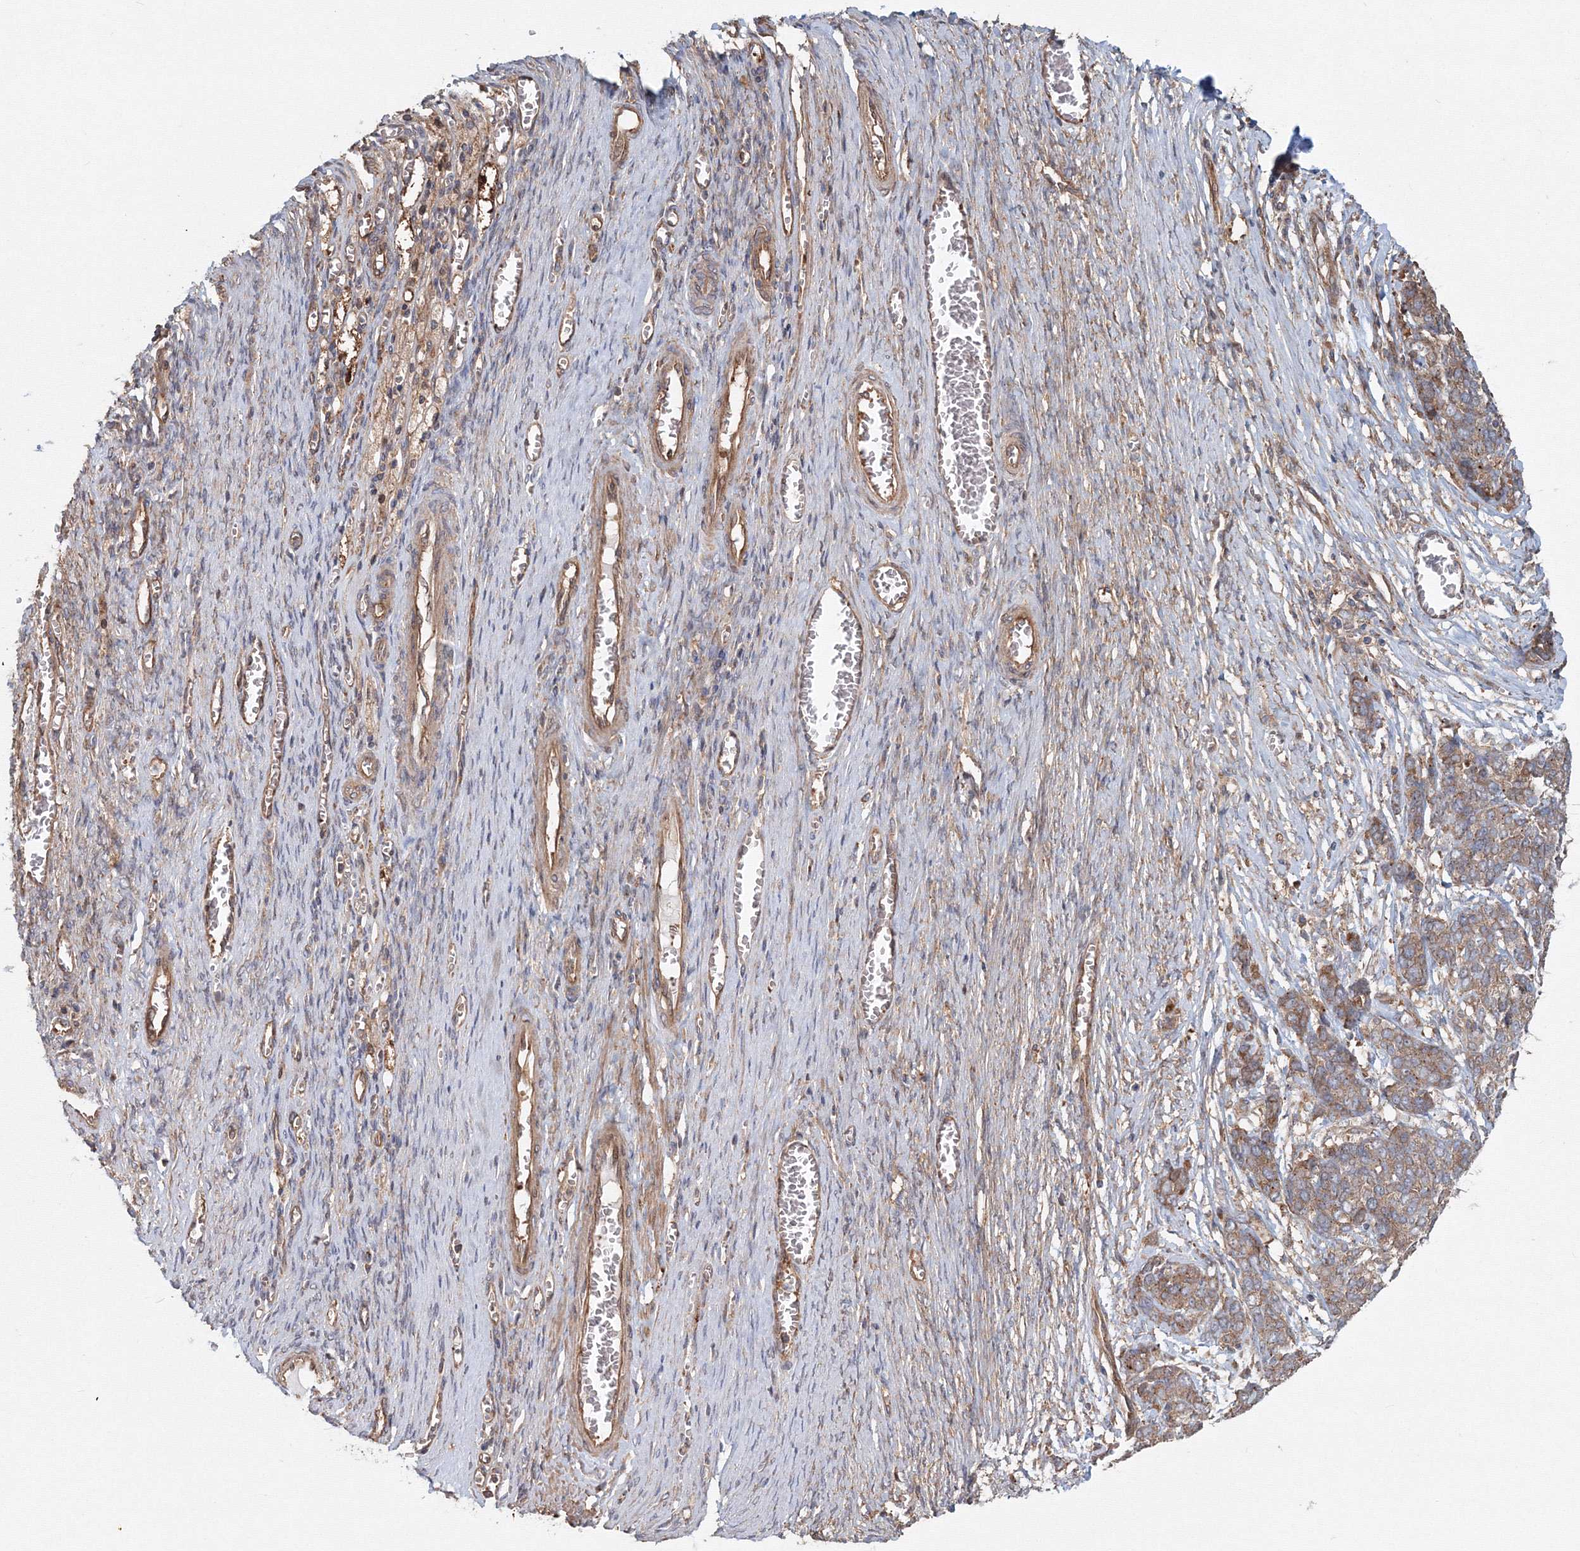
{"staining": {"intensity": "moderate", "quantity": ">75%", "location": "cytoplasmic/membranous"}, "tissue": "ovarian cancer", "cell_type": "Tumor cells", "image_type": "cancer", "snomed": [{"axis": "morphology", "description": "Cystadenocarcinoma, serous, NOS"}, {"axis": "topography", "description": "Ovary"}], "caption": "A high-resolution micrograph shows IHC staining of ovarian cancer (serous cystadenocarcinoma), which reveals moderate cytoplasmic/membranous staining in about >75% of tumor cells. (Brightfield microscopy of DAB IHC at high magnification).", "gene": "EXOC1", "patient": {"sex": "female", "age": 44}}